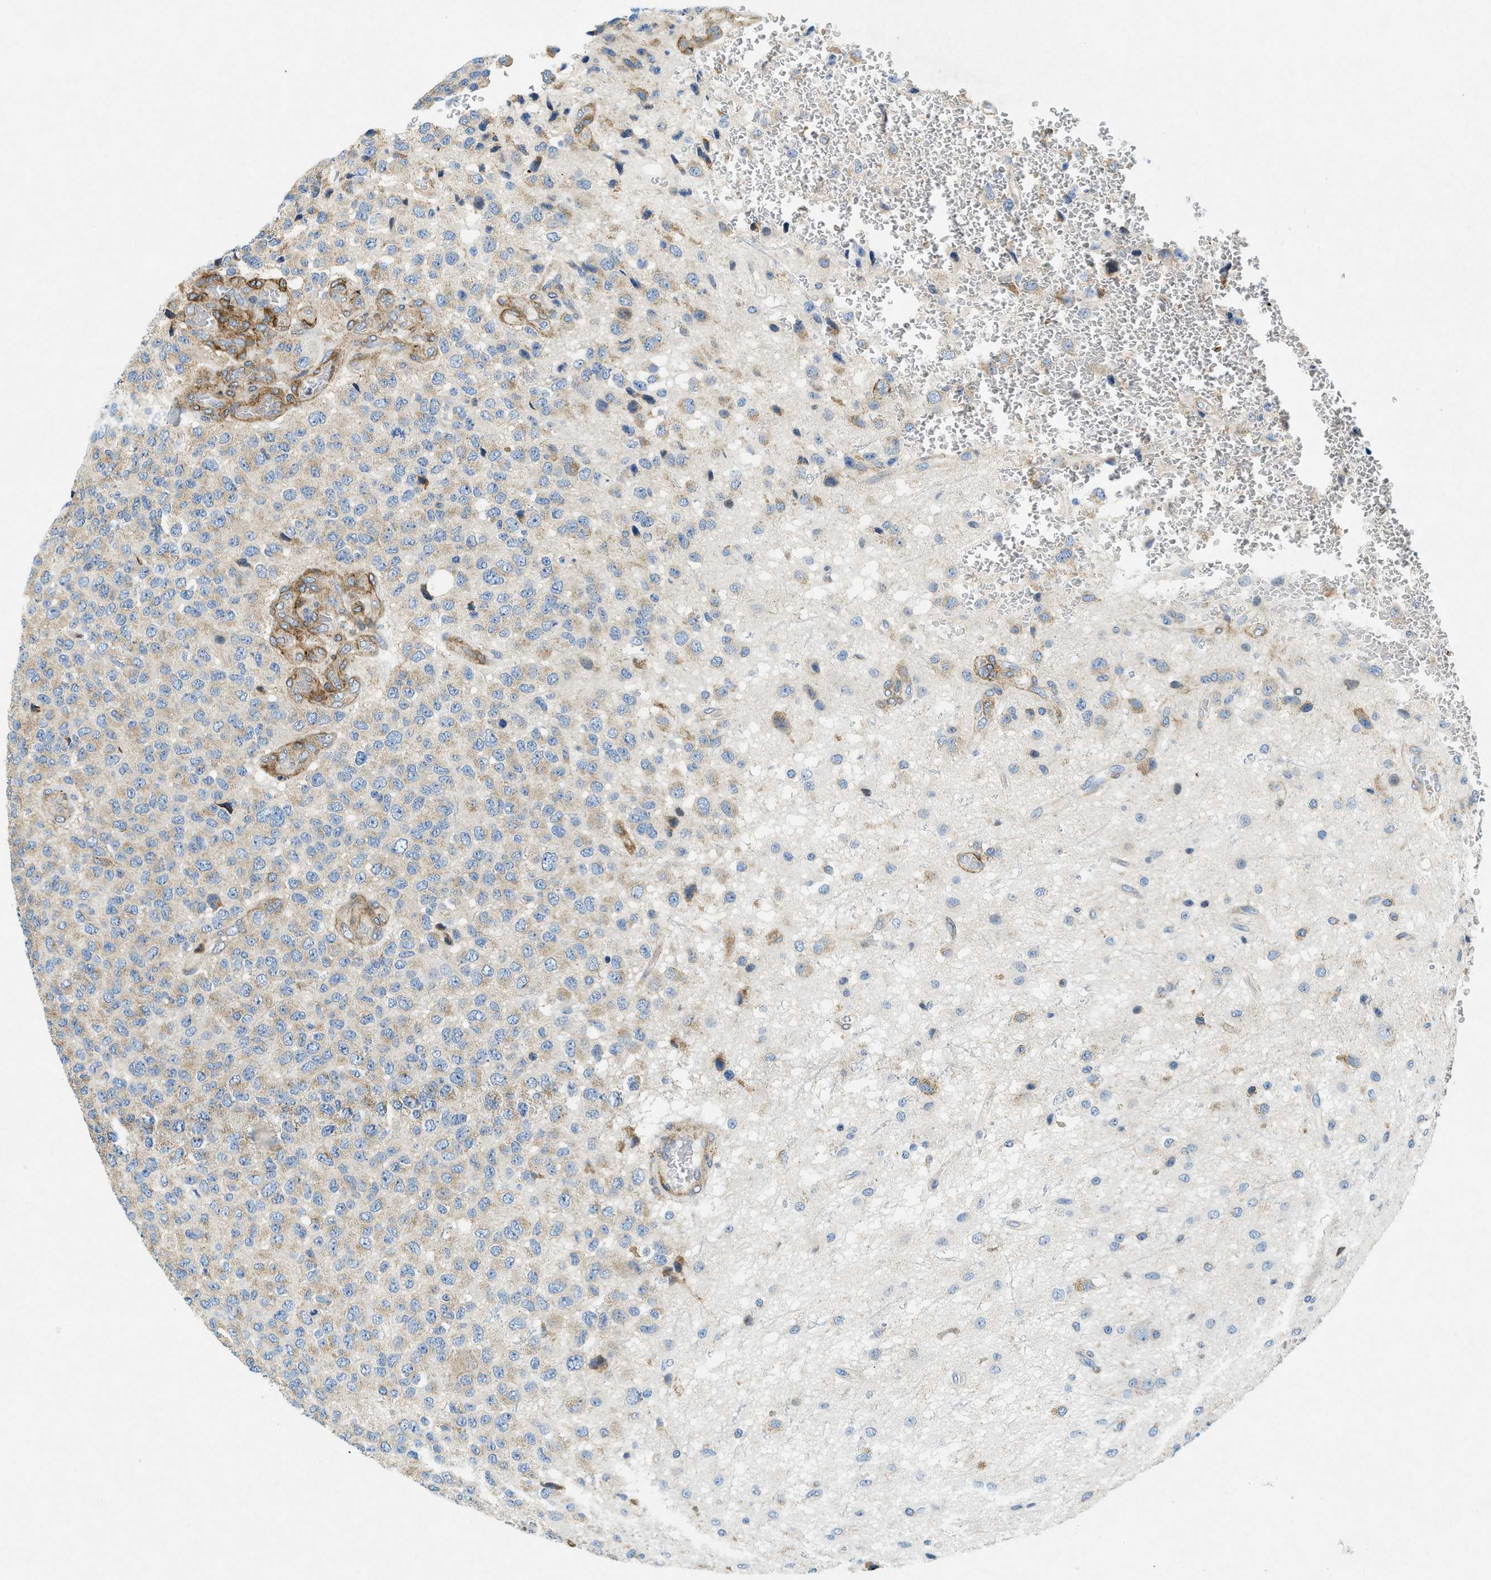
{"staining": {"intensity": "weak", "quantity": "25%-75%", "location": "cytoplasmic/membranous"}, "tissue": "glioma", "cell_type": "Tumor cells", "image_type": "cancer", "snomed": [{"axis": "morphology", "description": "Glioma, malignant, High grade"}, {"axis": "topography", "description": "pancreas cauda"}], "caption": "Immunohistochemical staining of human malignant glioma (high-grade) exhibits low levels of weak cytoplasmic/membranous protein staining in about 25%-75% of tumor cells.", "gene": "CSPG4", "patient": {"sex": "male", "age": 60}}